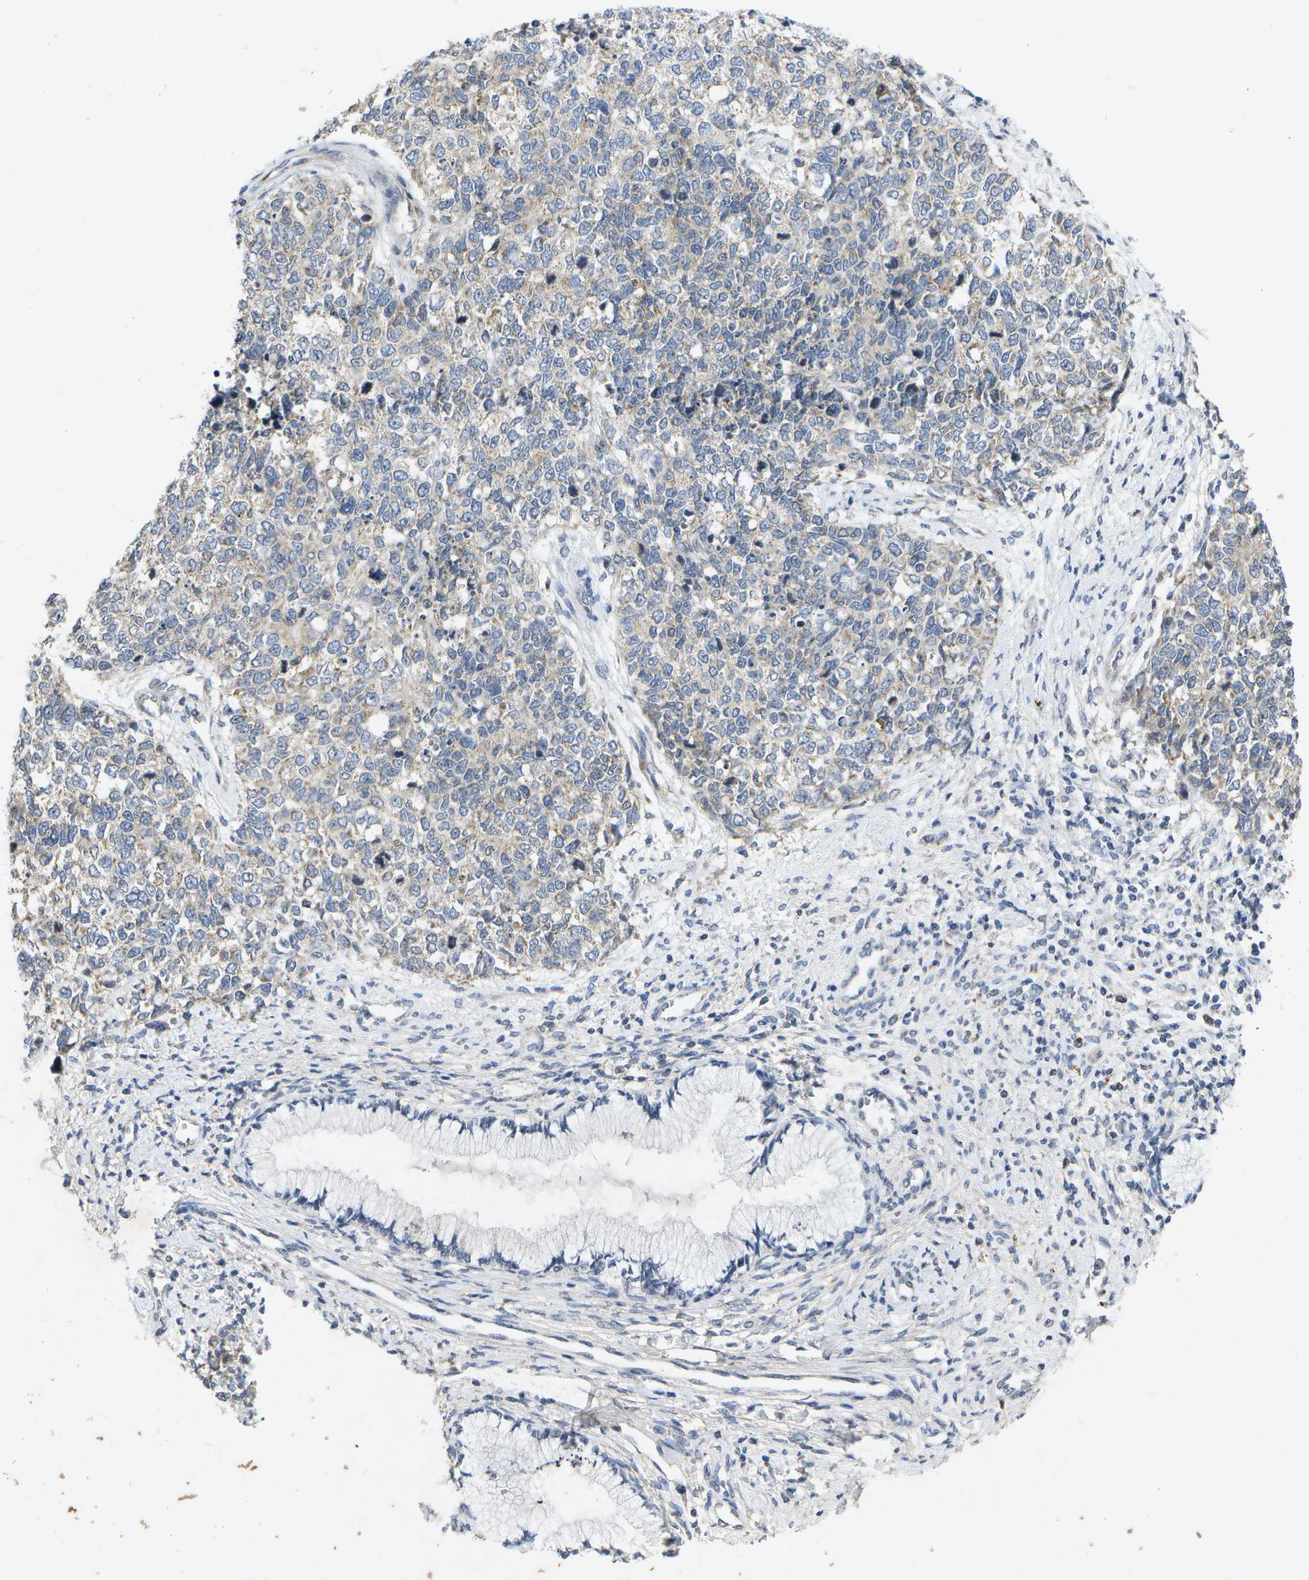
{"staining": {"intensity": "weak", "quantity": "<25%", "location": "cytoplasmic/membranous"}, "tissue": "cervical cancer", "cell_type": "Tumor cells", "image_type": "cancer", "snomed": [{"axis": "morphology", "description": "Squamous cell carcinoma, NOS"}, {"axis": "topography", "description": "Cervix"}], "caption": "This is an immunohistochemistry image of cervical cancer. There is no staining in tumor cells.", "gene": "KDELR1", "patient": {"sex": "female", "age": 63}}